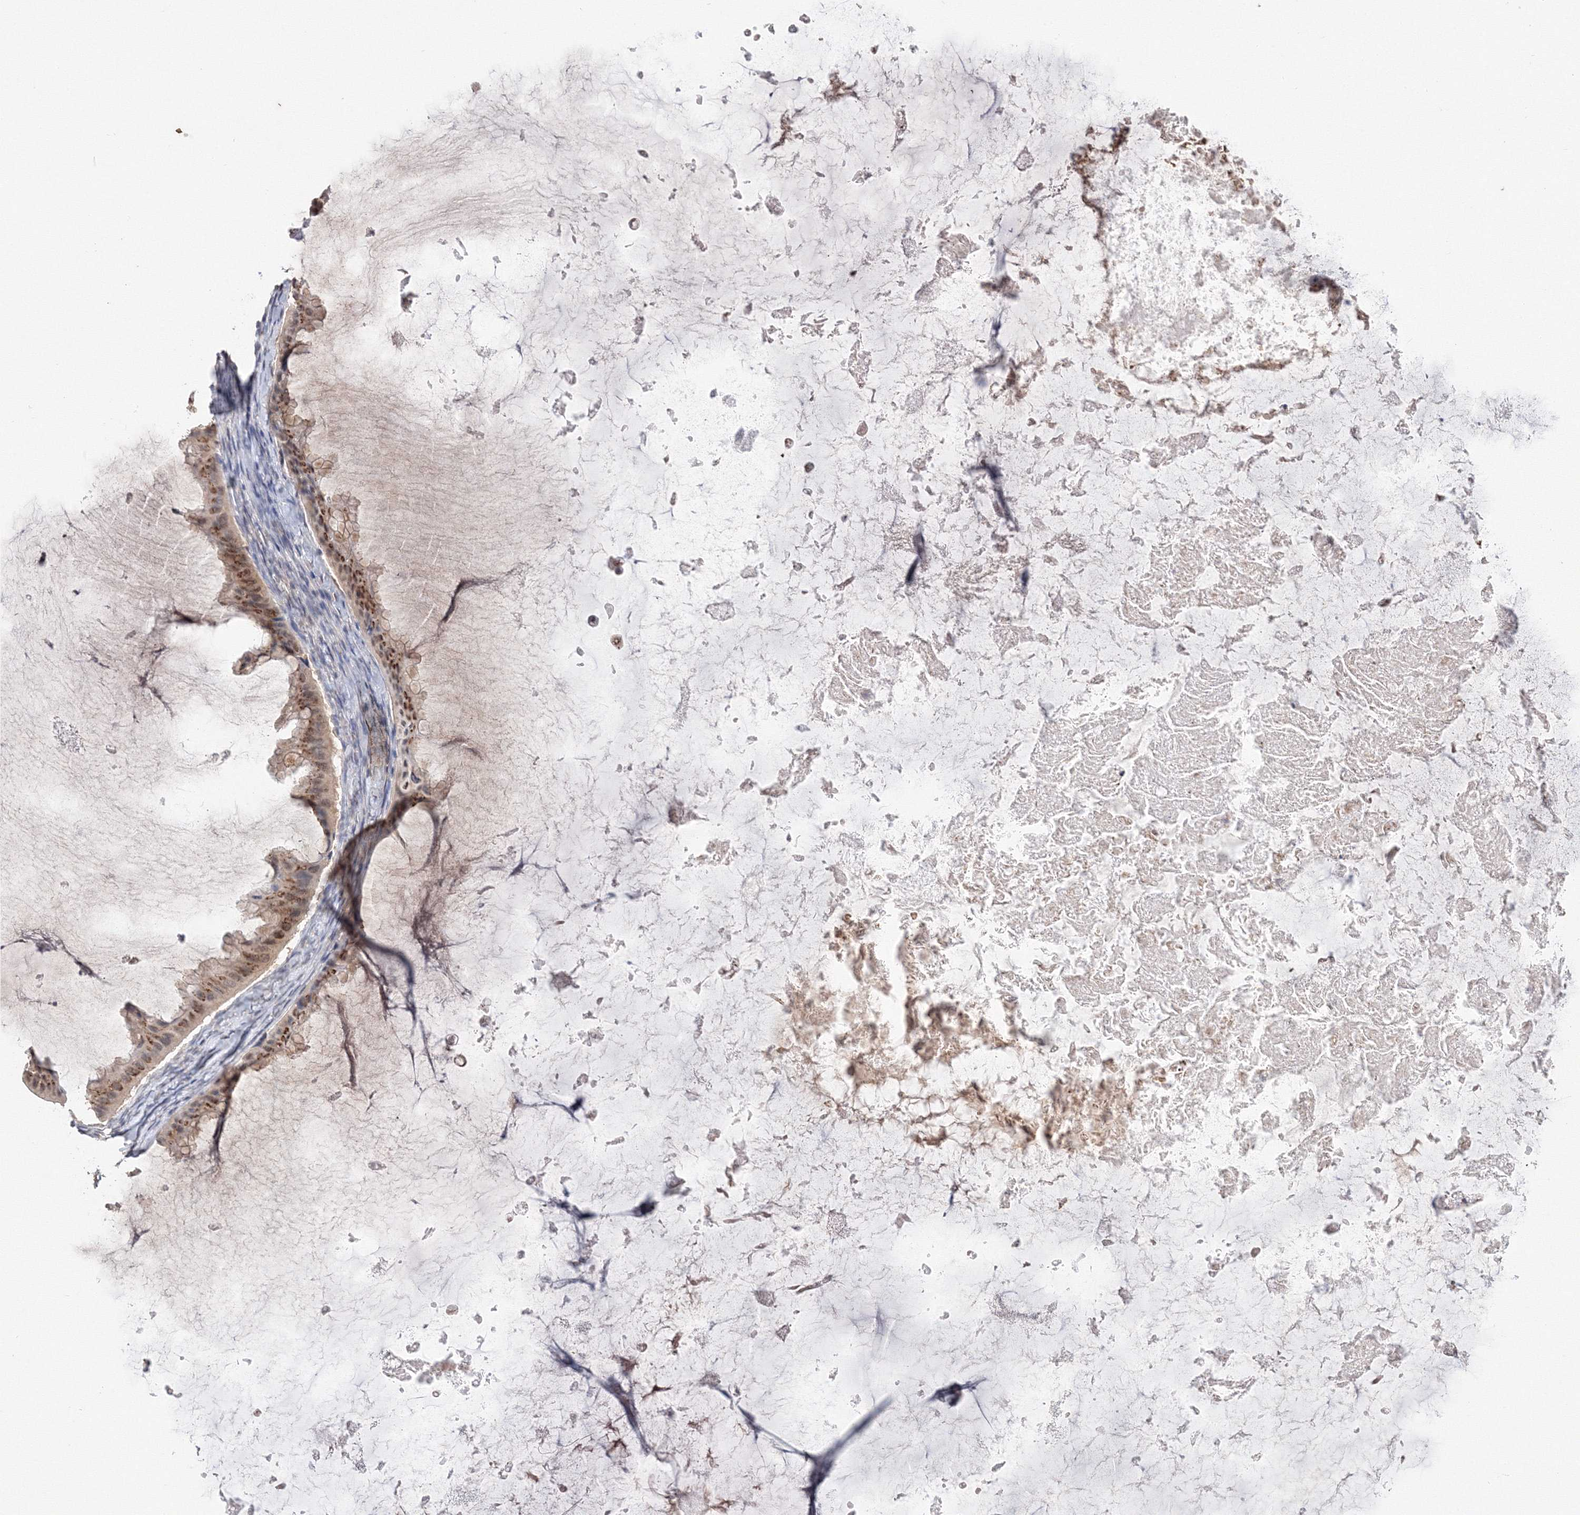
{"staining": {"intensity": "moderate", "quantity": ">75%", "location": "cytoplasmic/membranous,nuclear"}, "tissue": "ovarian cancer", "cell_type": "Tumor cells", "image_type": "cancer", "snomed": [{"axis": "morphology", "description": "Cystadenocarcinoma, mucinous, NOS"}, {"axis": "topography", "description": "Ovary"}], "caption": "Ovarian mucinous cystadenocarcinoma stained for a protein displays moderate cytoplasmic/membranous and nuclear positivity in tumor cells.", "gene": "GPN1", "patient": {"sex": "female", "age": 61}}